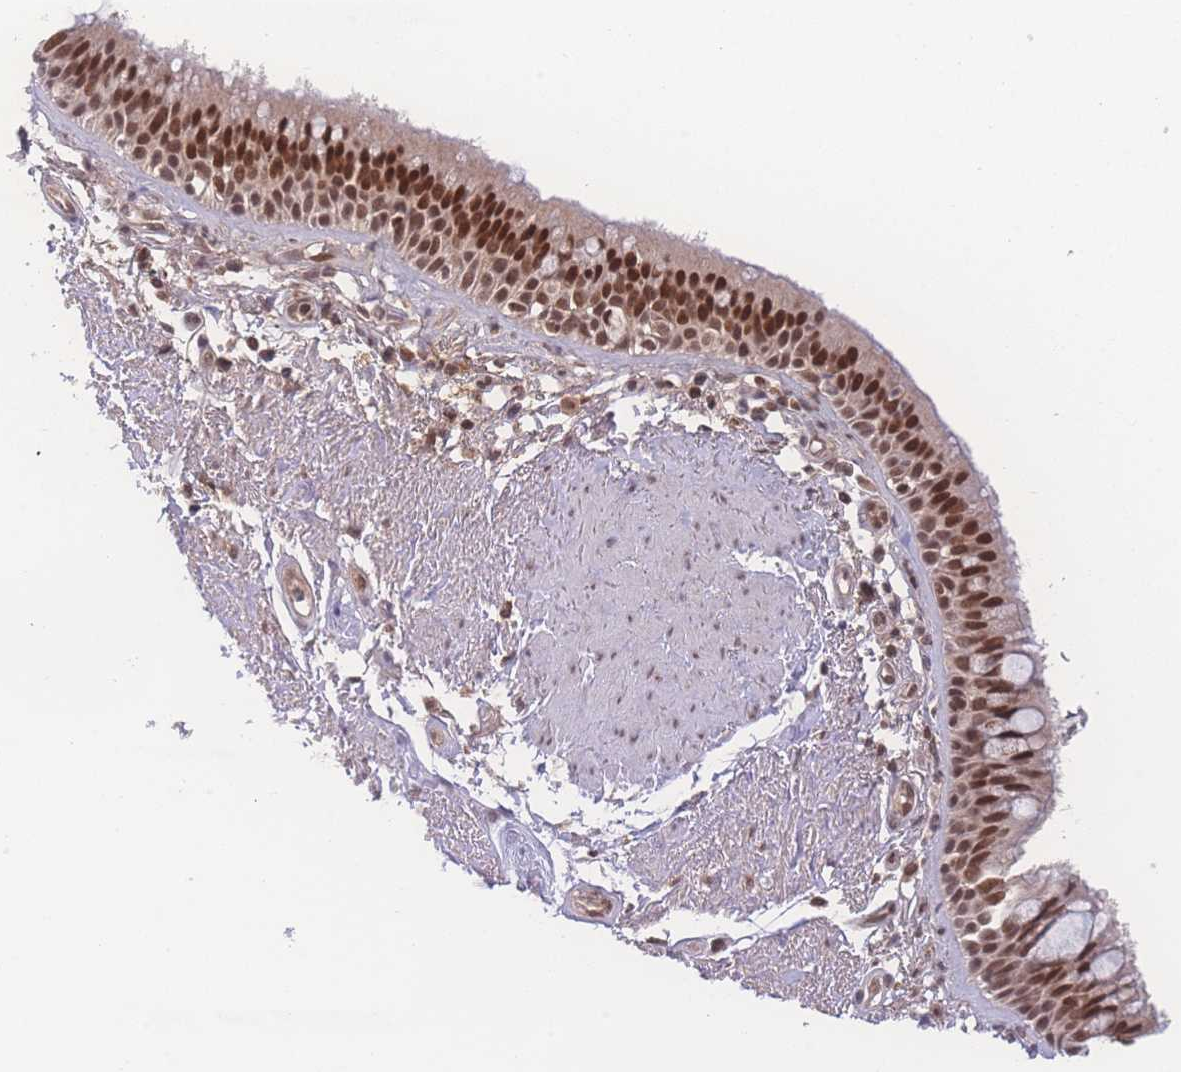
{"staining": {"intensity": "strong", "quantity": ">75%", "location": "nuclear"}, "tissue": "bronchus", "cell_type": "Respiratory epithelial cells", "image_type": "normal", "snomed": [{"axis": "morphology", "description": "Normal tissue, NOS"}, {"axis": "morphology", "description": "Neoplasm, uncertain whether benign or malignant"}, {"axis": "topography", "description": "Bronchus"}, {"axis": "topography", "description": "Lung"}], "caption": "High-magnification brightfield microscopy of normal bronchus stained with DAB (brown) and counterstained with hematoxylin (blue). respiratory epithelial cells exhibit strong nuclear positivity is appreciated in approximately>75% of cells.", "gene": "RAVER1", "patient": {"sex": "male", "age": 55}}